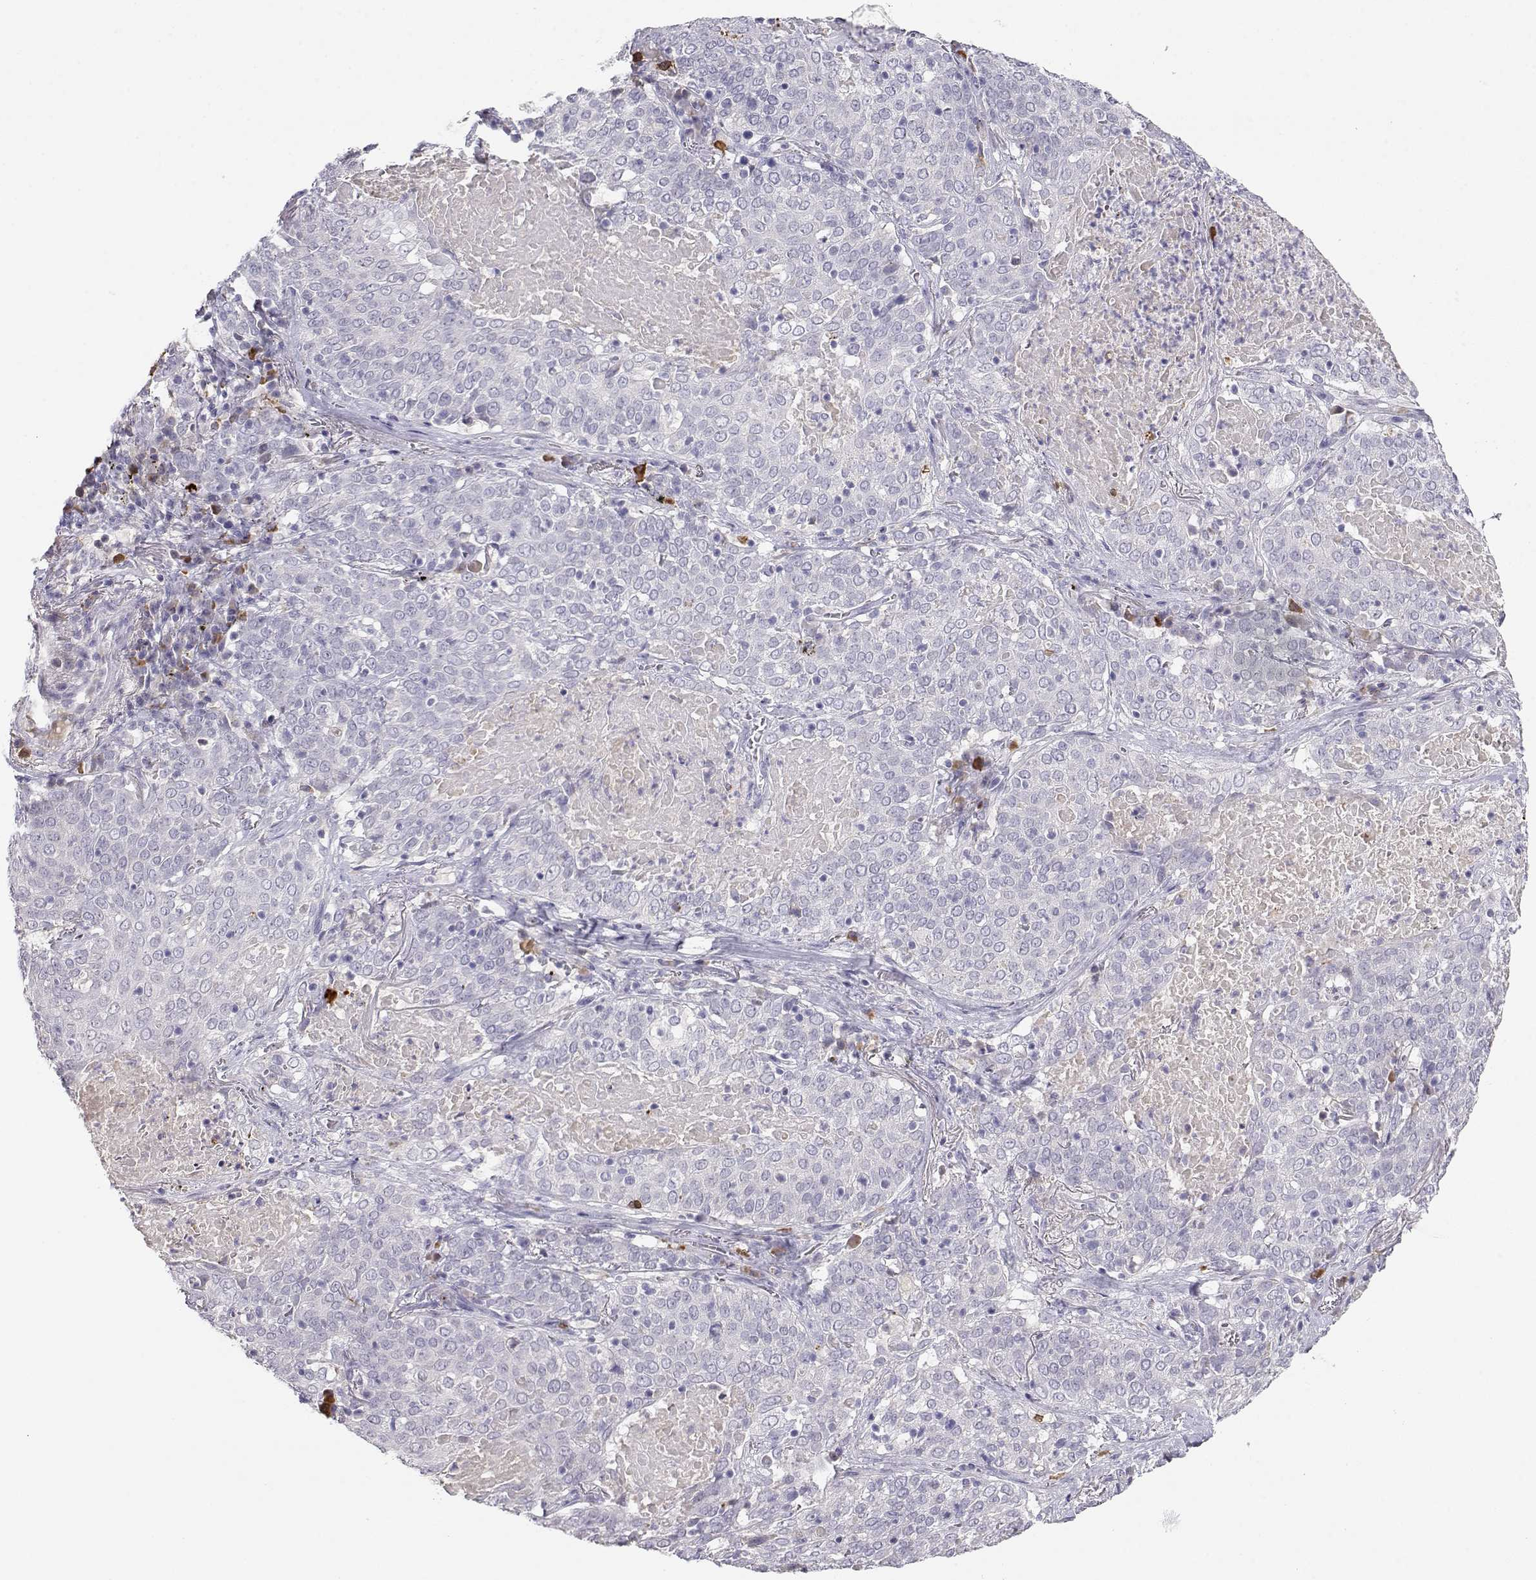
{"staining": {"intensity": "negative", "quantity": "none", "location": "none"}, "tissue": "lung cancer", "cell_type": "Tumor cells", "image_type": "cancer", "snomed": [{"axis": "morphology", "description": "Squamous cell carcinoma, NOS"}, {"axis": "topography", "description": "Lung"}], "caption": "An IHC image of lung cancer is shown. There is no staining in tumor cells of lung cancer. (Immunohistochemistry (ihc), brightfield microscopy, high magnification).", "gene": "CDHR1", "patient": {"sex": "male", "age": 82}}